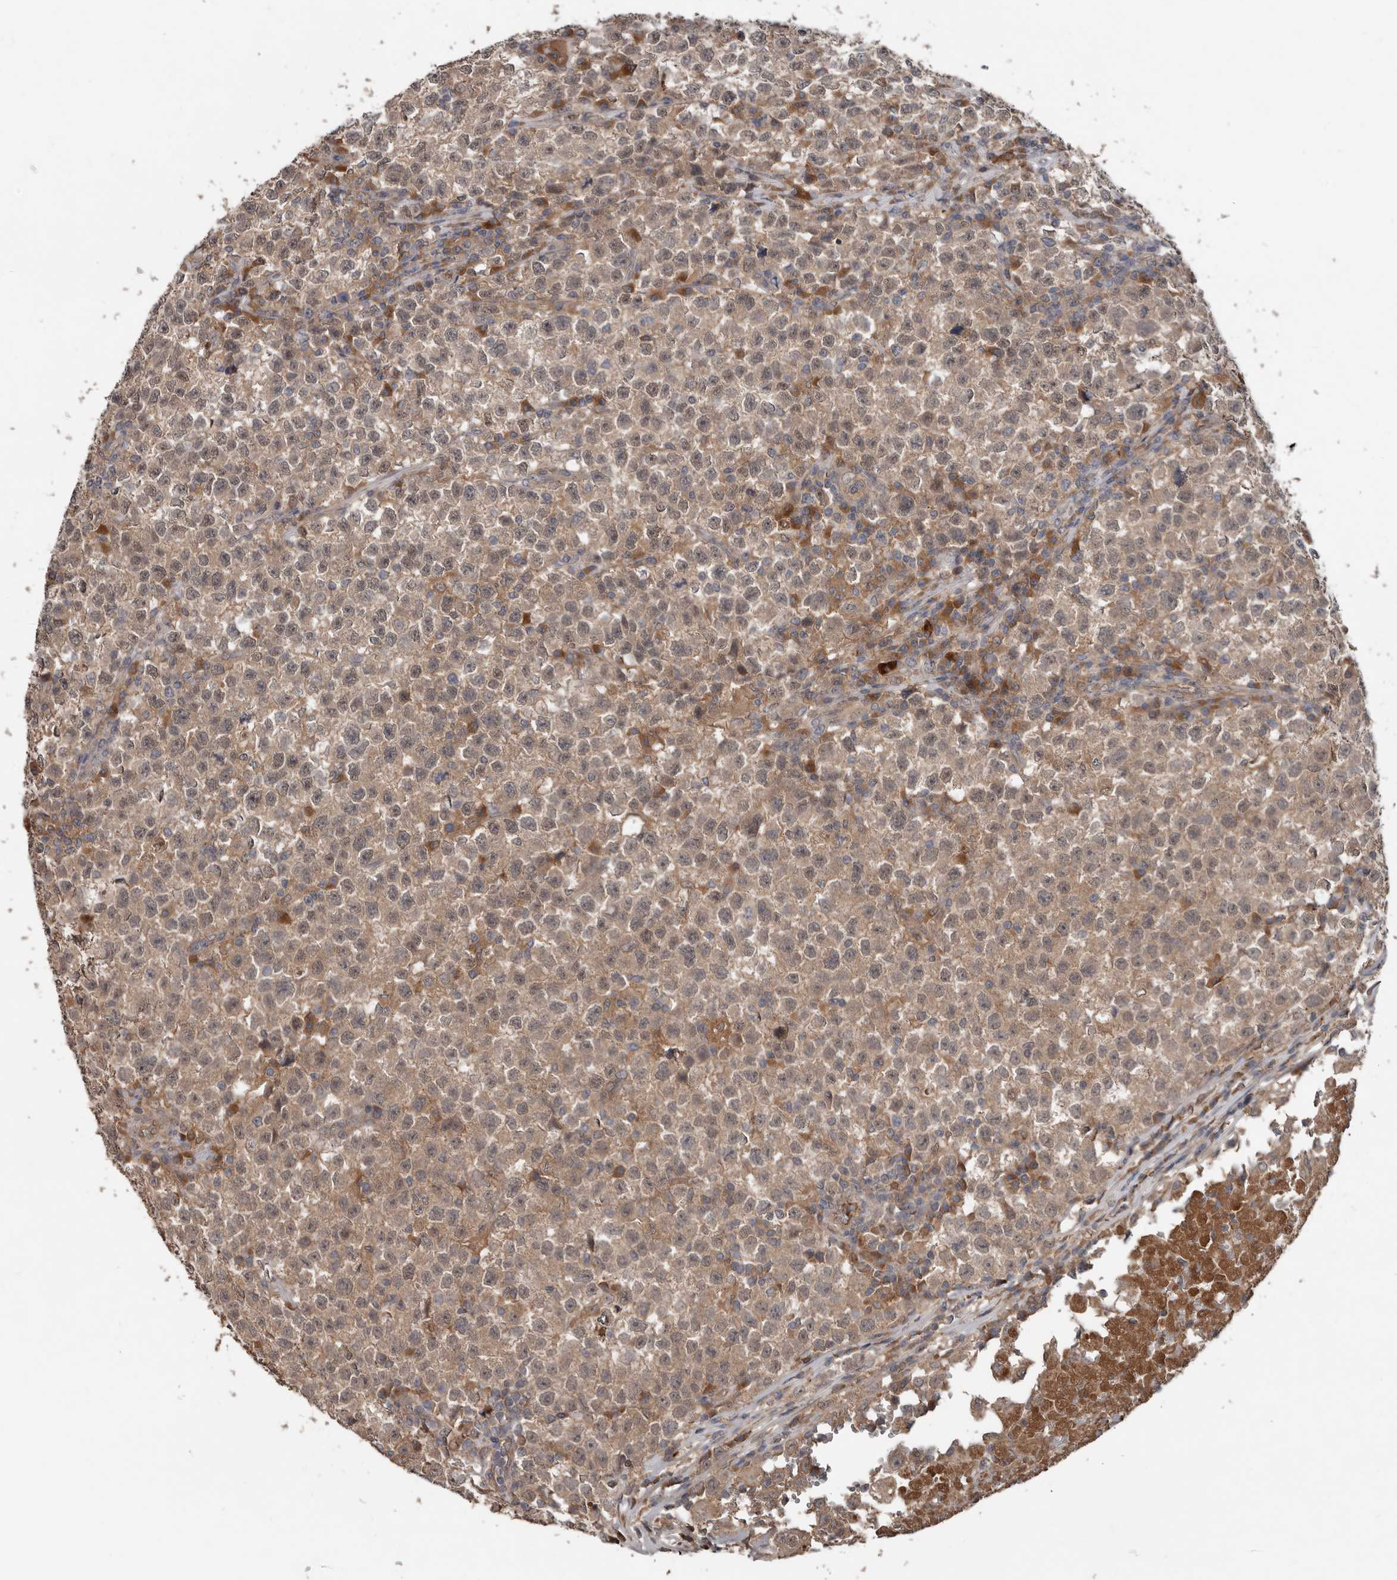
{"staining": {"intensity": "weak", "quantity": ">75%", "location": "cytoplasmic/membranous"}, "tissue": "testis cancer", "cell_type": "Tumor cells", "image_type": "cancer", "snomed": [{"axis": "morphology", "description": "Seminoma, NOS"}, {"axis": "topography", "description": "Testis"}], "caption": "A low amount of weak cytoplasmic/membranous staining is identified in about >75% of tumor cells in seminoma (testis) tissue.", "gene": "DNAJB4", "patient": {"sex": "male", "age": 22}}